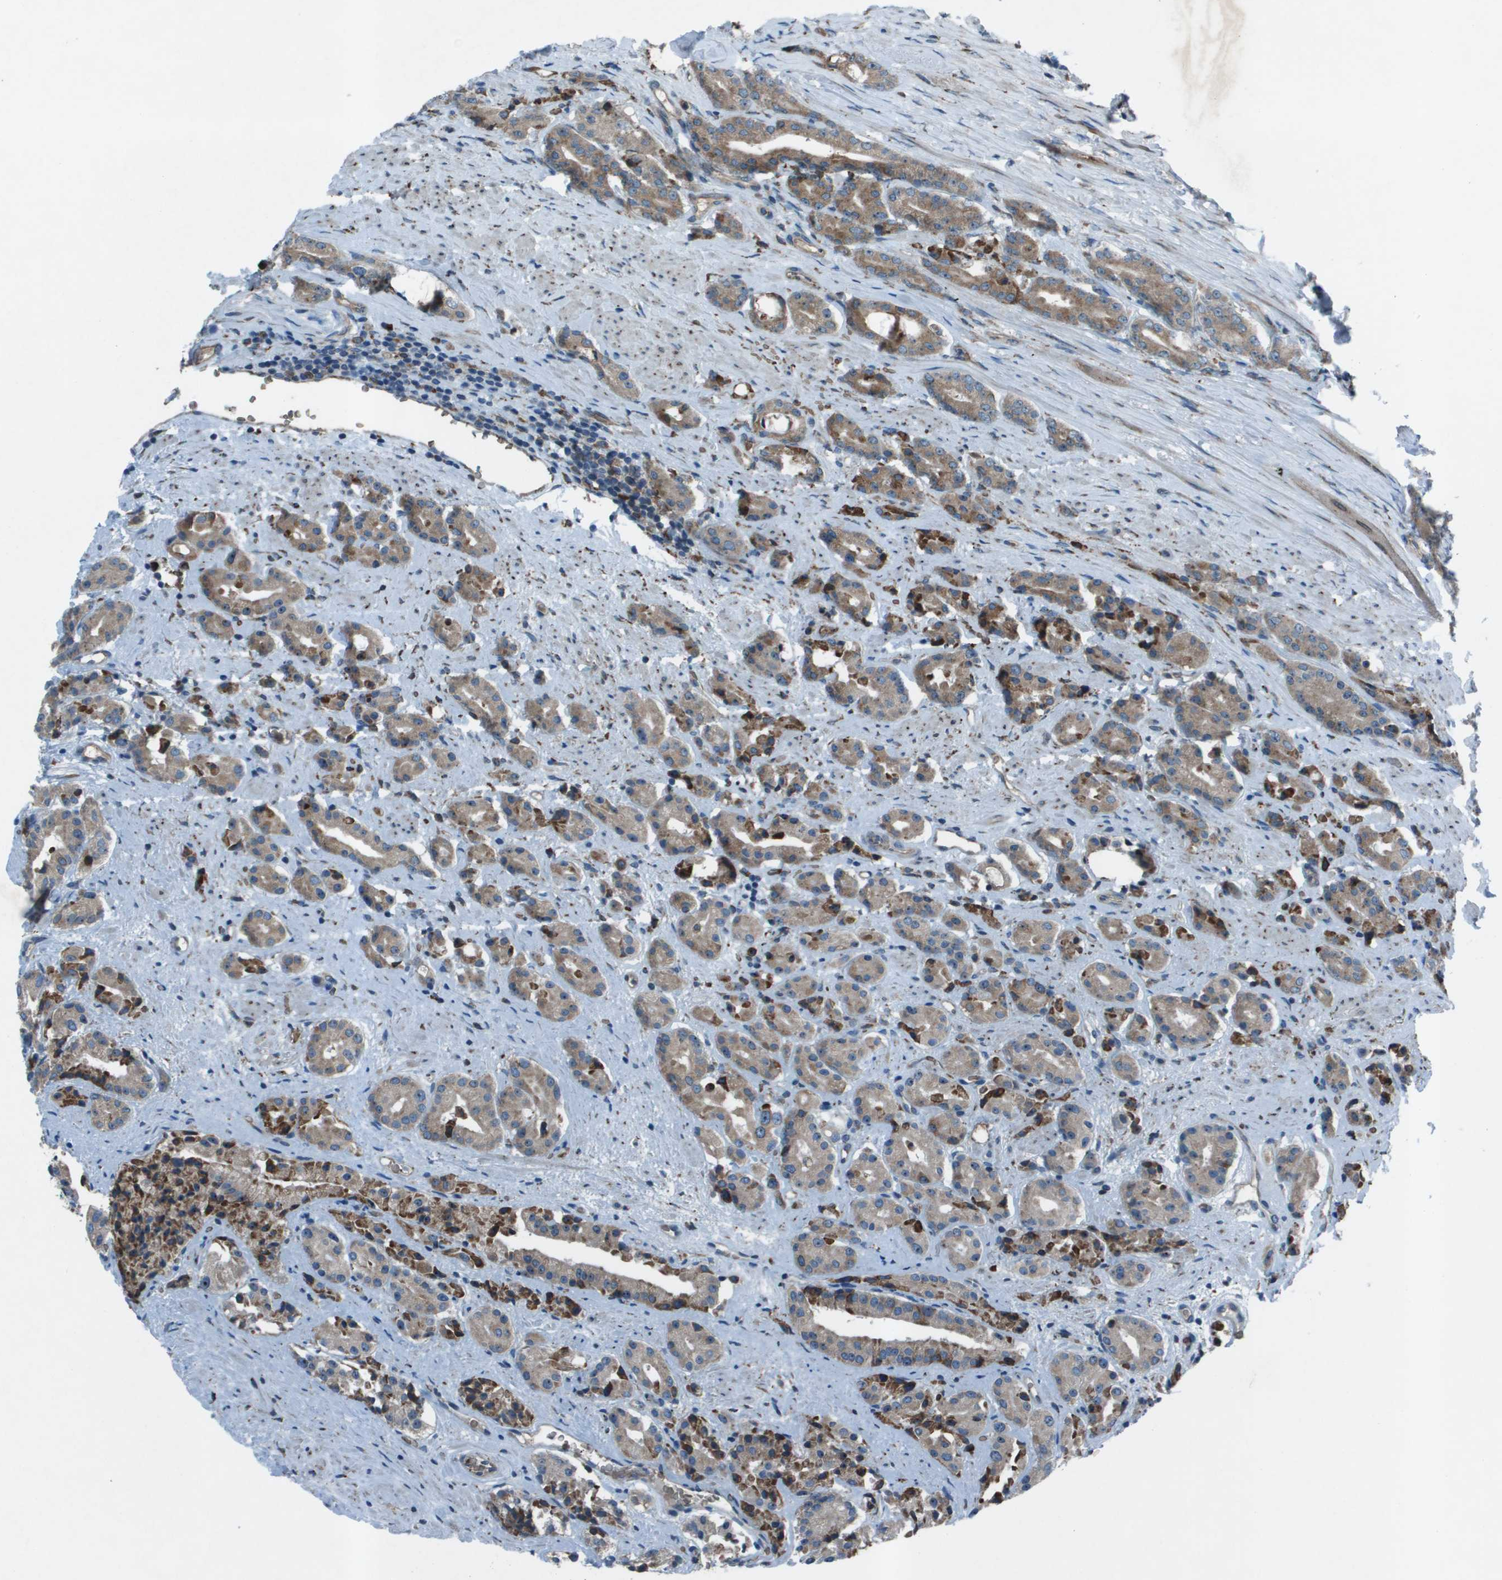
{"staining": {"intensity": "moderate", "quantity": ">75%", "location": "cytoplasmic/membranous"}, "tissue": "prostate cancer", "cell_type": "Tumor cells", "image_type": "cancer", "snomed": [{"axis": "morphology", "description": "Adenocarcinoma, High grade"}, {"axis": "topography", "description": "Prostate"}], "caption": "Immunohistochemical staining of prostate cancer shows medium levels of moderate cytoplasmic/membranous positivity in about >75% of tumor cells.", "gene": "UTS2", "patient": {"sex": "male", "age": 71}}